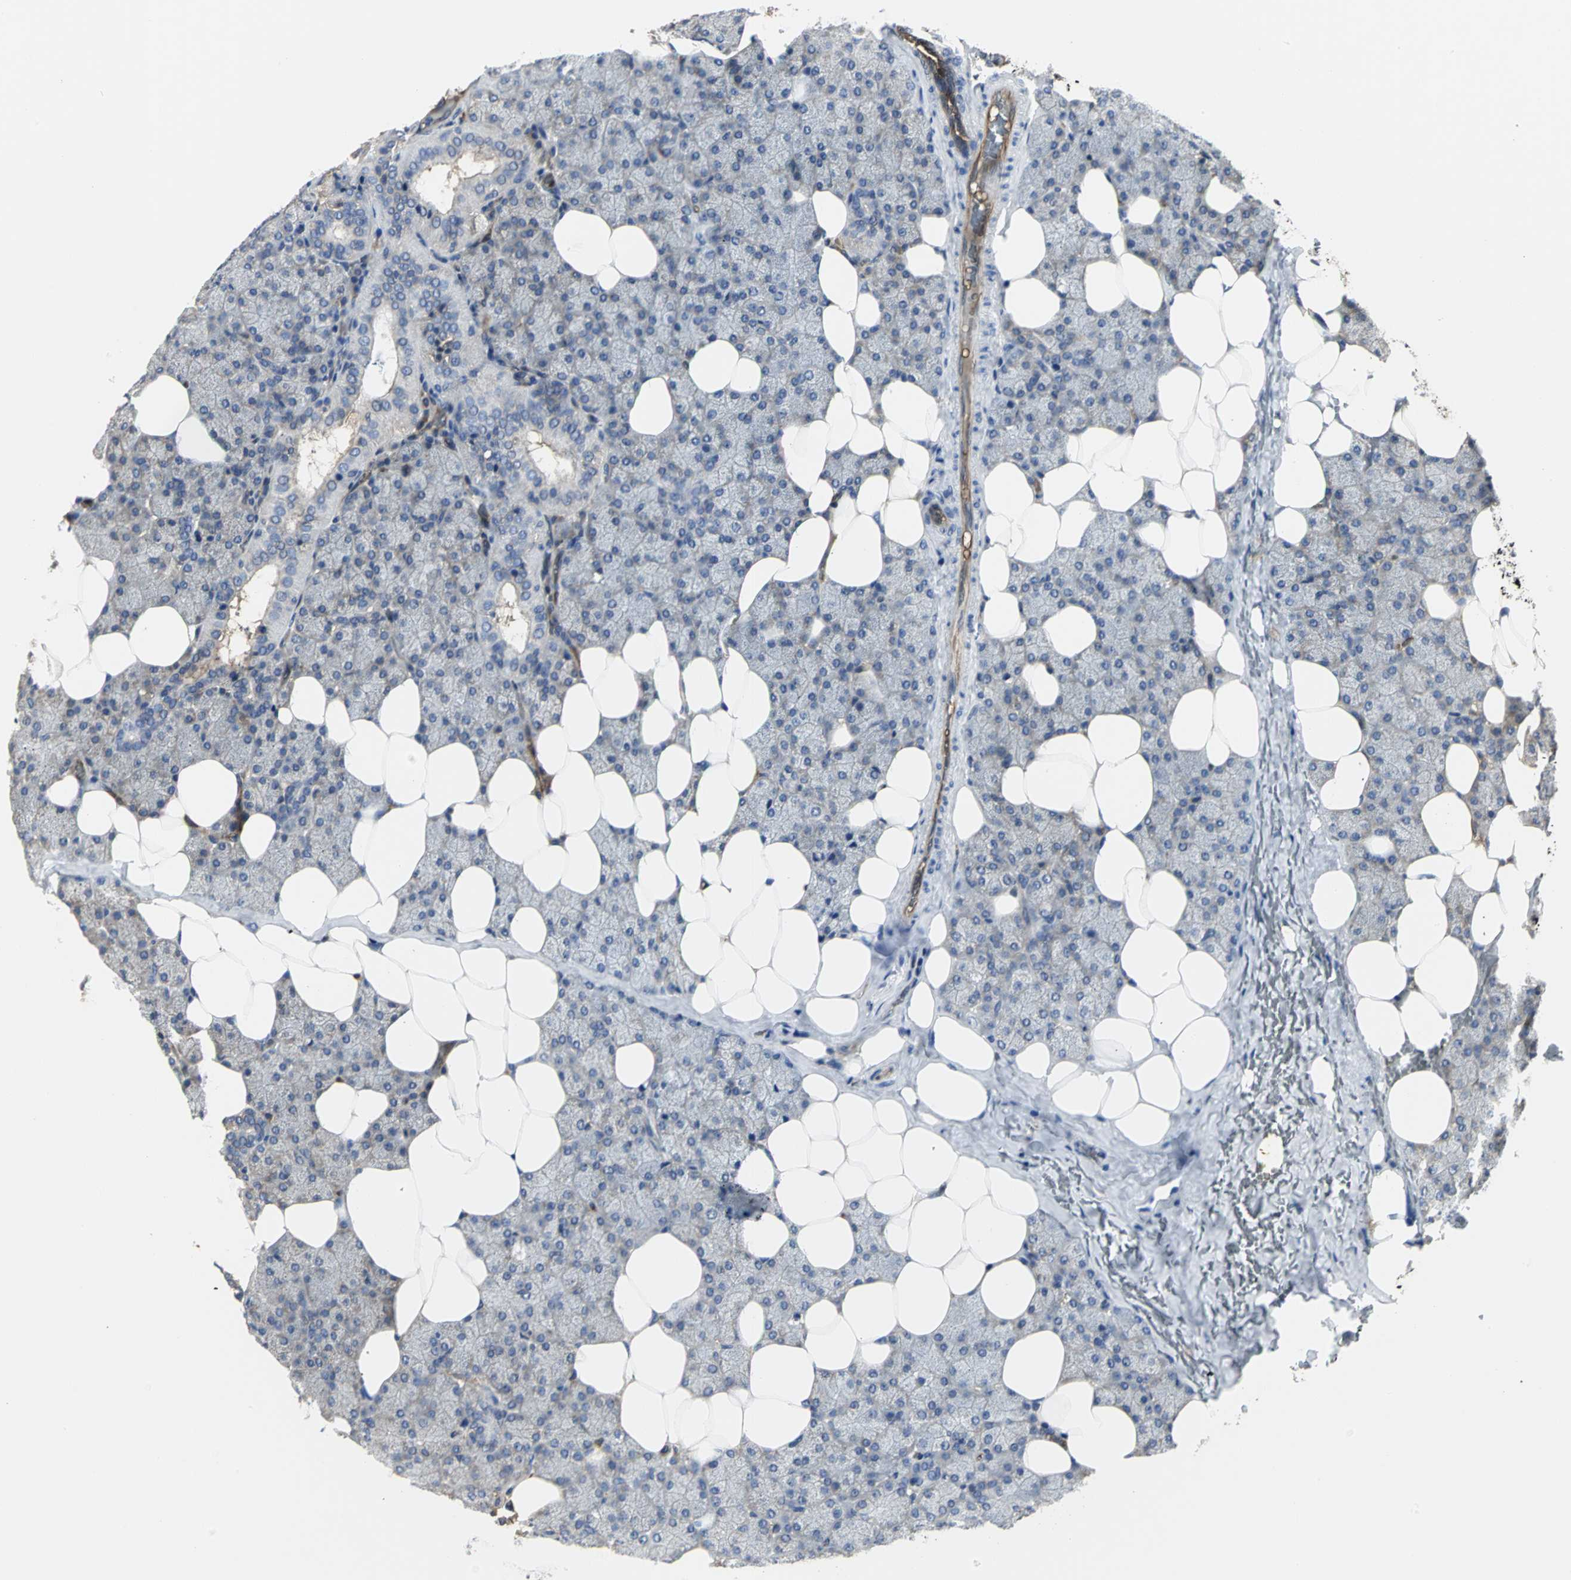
{"staining": {"intensity": "moderate", "quantity": "<25%", "location": "cytoplasmic/membranous"}, "tissue": "salivary gland", "cell_type": "Glandular cells", "image_type": "normal", "snomed": [{"axis": "morphology", "description": "Normal tissue, NOS"}, {"axis": "topography", "description": "Lymph node"}, {"axis": "topography", "description": "Salivary gland"}], "caption": "Immunohistochemical staining of normal human salivary gland reveals <25% levels of moderate cytoplasmic/membranous protein expression in approximately <25% of glandular cells.", "gene": "CHRNB1", "patient": {"sex": "male", "age": 8}}